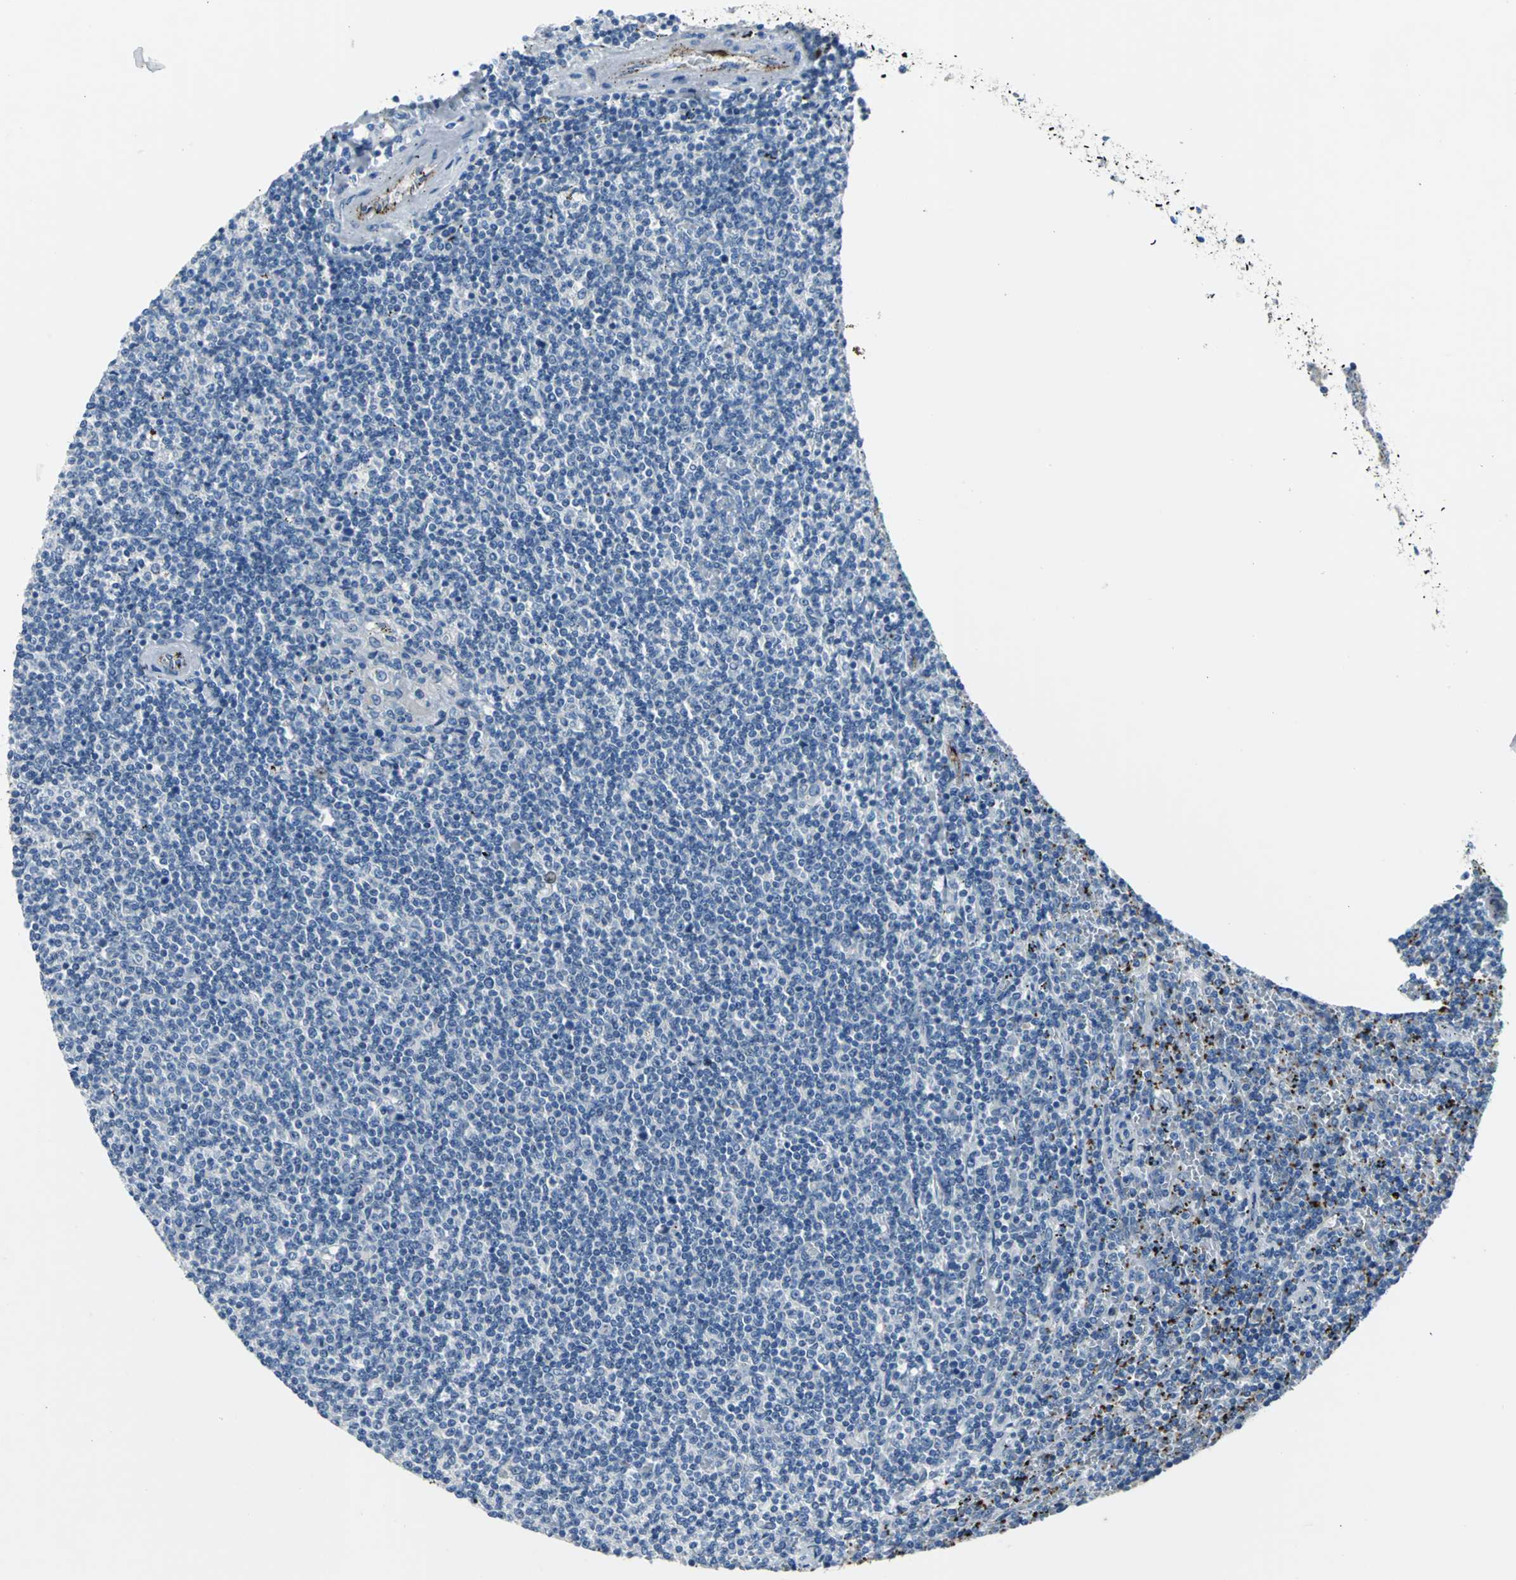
{"staining": {"intensity": "negative", "quantity": "none", "location": "none"}, "tissue": "lymphoma", "cell_type": "Tumor cells", "image_type": "cancer", "snomed": [{"axis": "morphology", "description": "Malignant lymphoma, non-Hodgkin's type, Low grade"}, {"axis": "topography", "description": "Spleen"}], "caption": "High magnification brightfield microscopy of lymphoma stained with DAB (3,3'-diaminobenzidine) (brown) and counterstained with hematoxylin (blue): tumor cells show no significant staining.", "gene": "SELP", "patient": {"sex": "female", "age": 50}}